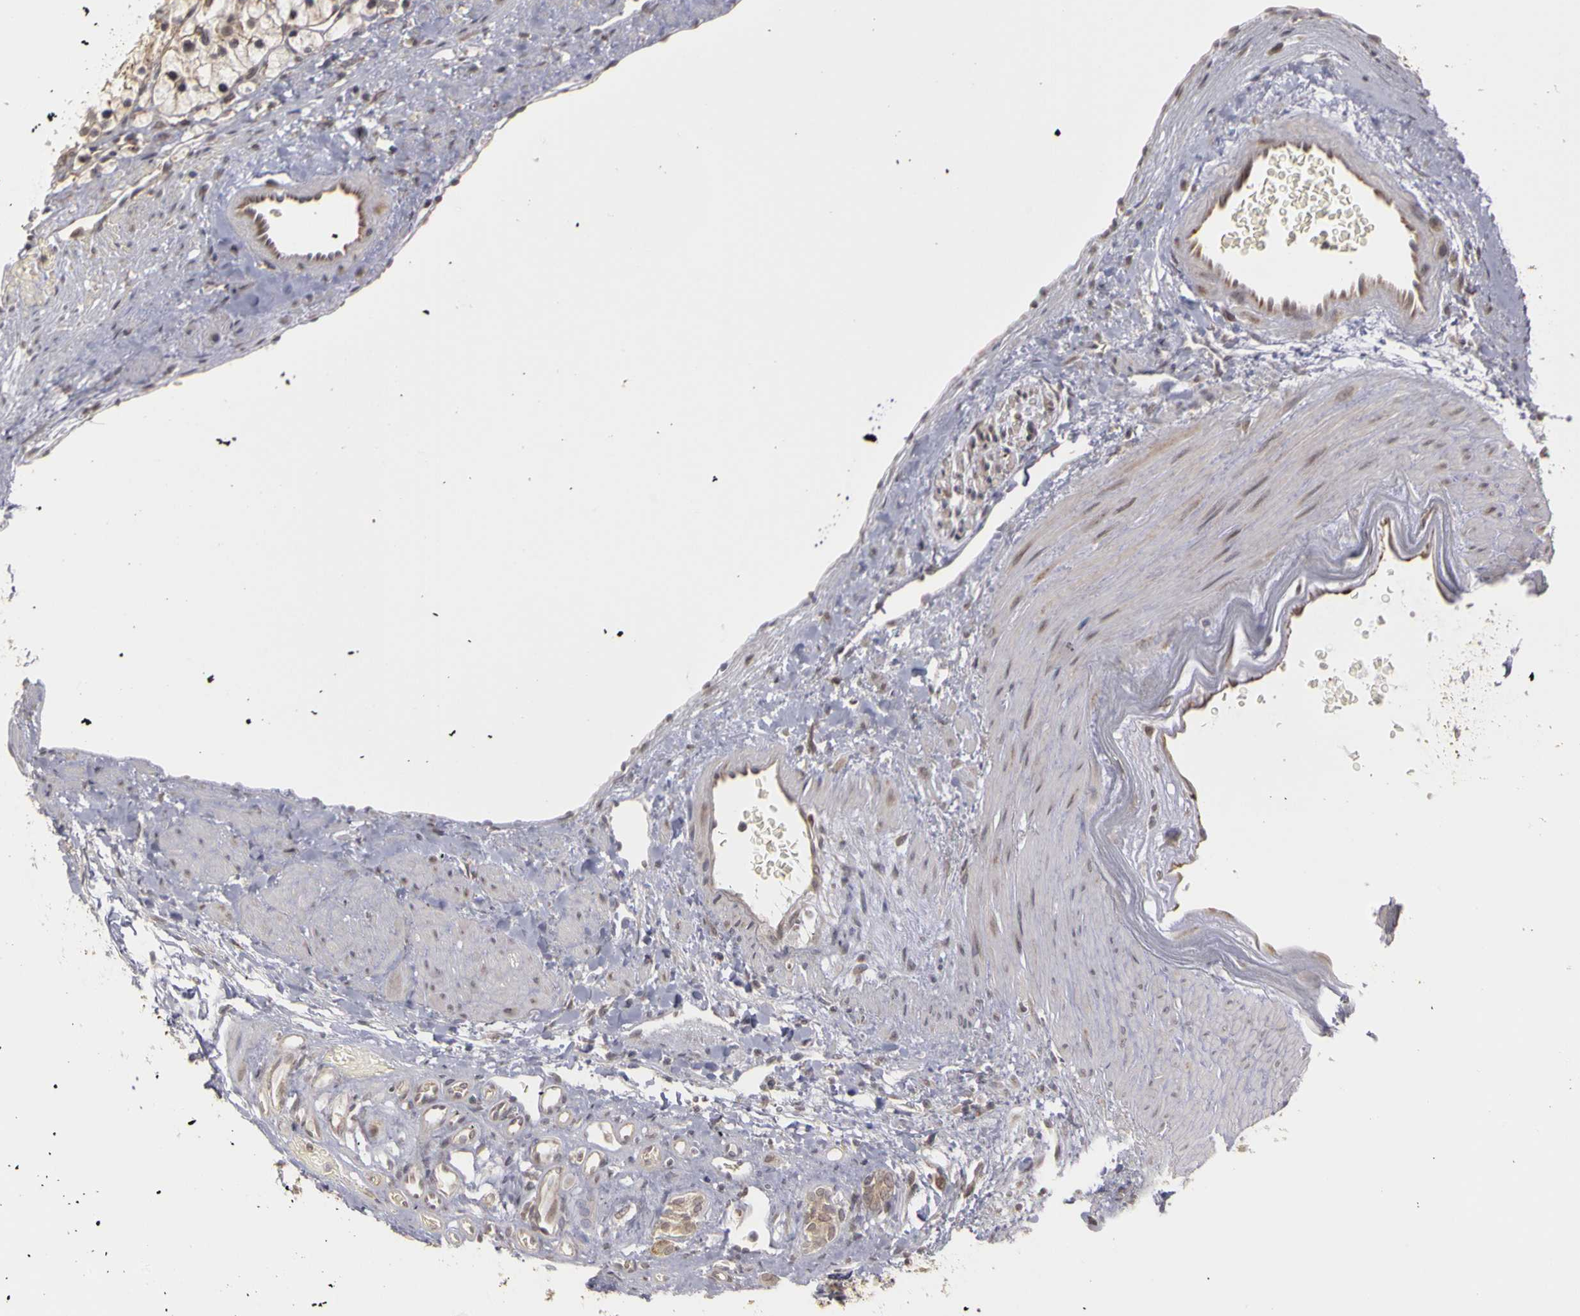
{"staining": {"intensity": "weak", "quantity": "25%-75%", "location": "cytoplasmic/membranous"}, "tissue": "renal cancer", "cell_type": "Tumor cells", "image_type": "cancer", "snomed": [{"axis": "morphology", "description": "Adenocarcinoma, NOS"}, {"axis": "topography", "description": "Kidney"}], "caption": "The photomicrograph reveals a brown stain indicating the presence of a protein in the cytoplasmic/membranous of tumor cells in renal cancer (adenocarcinoma). (DAB IHC, brown staining for protein, blue staining for nuclei).", "gene": "FRMD7", "patient": {"sex": "female", "age": 60}}